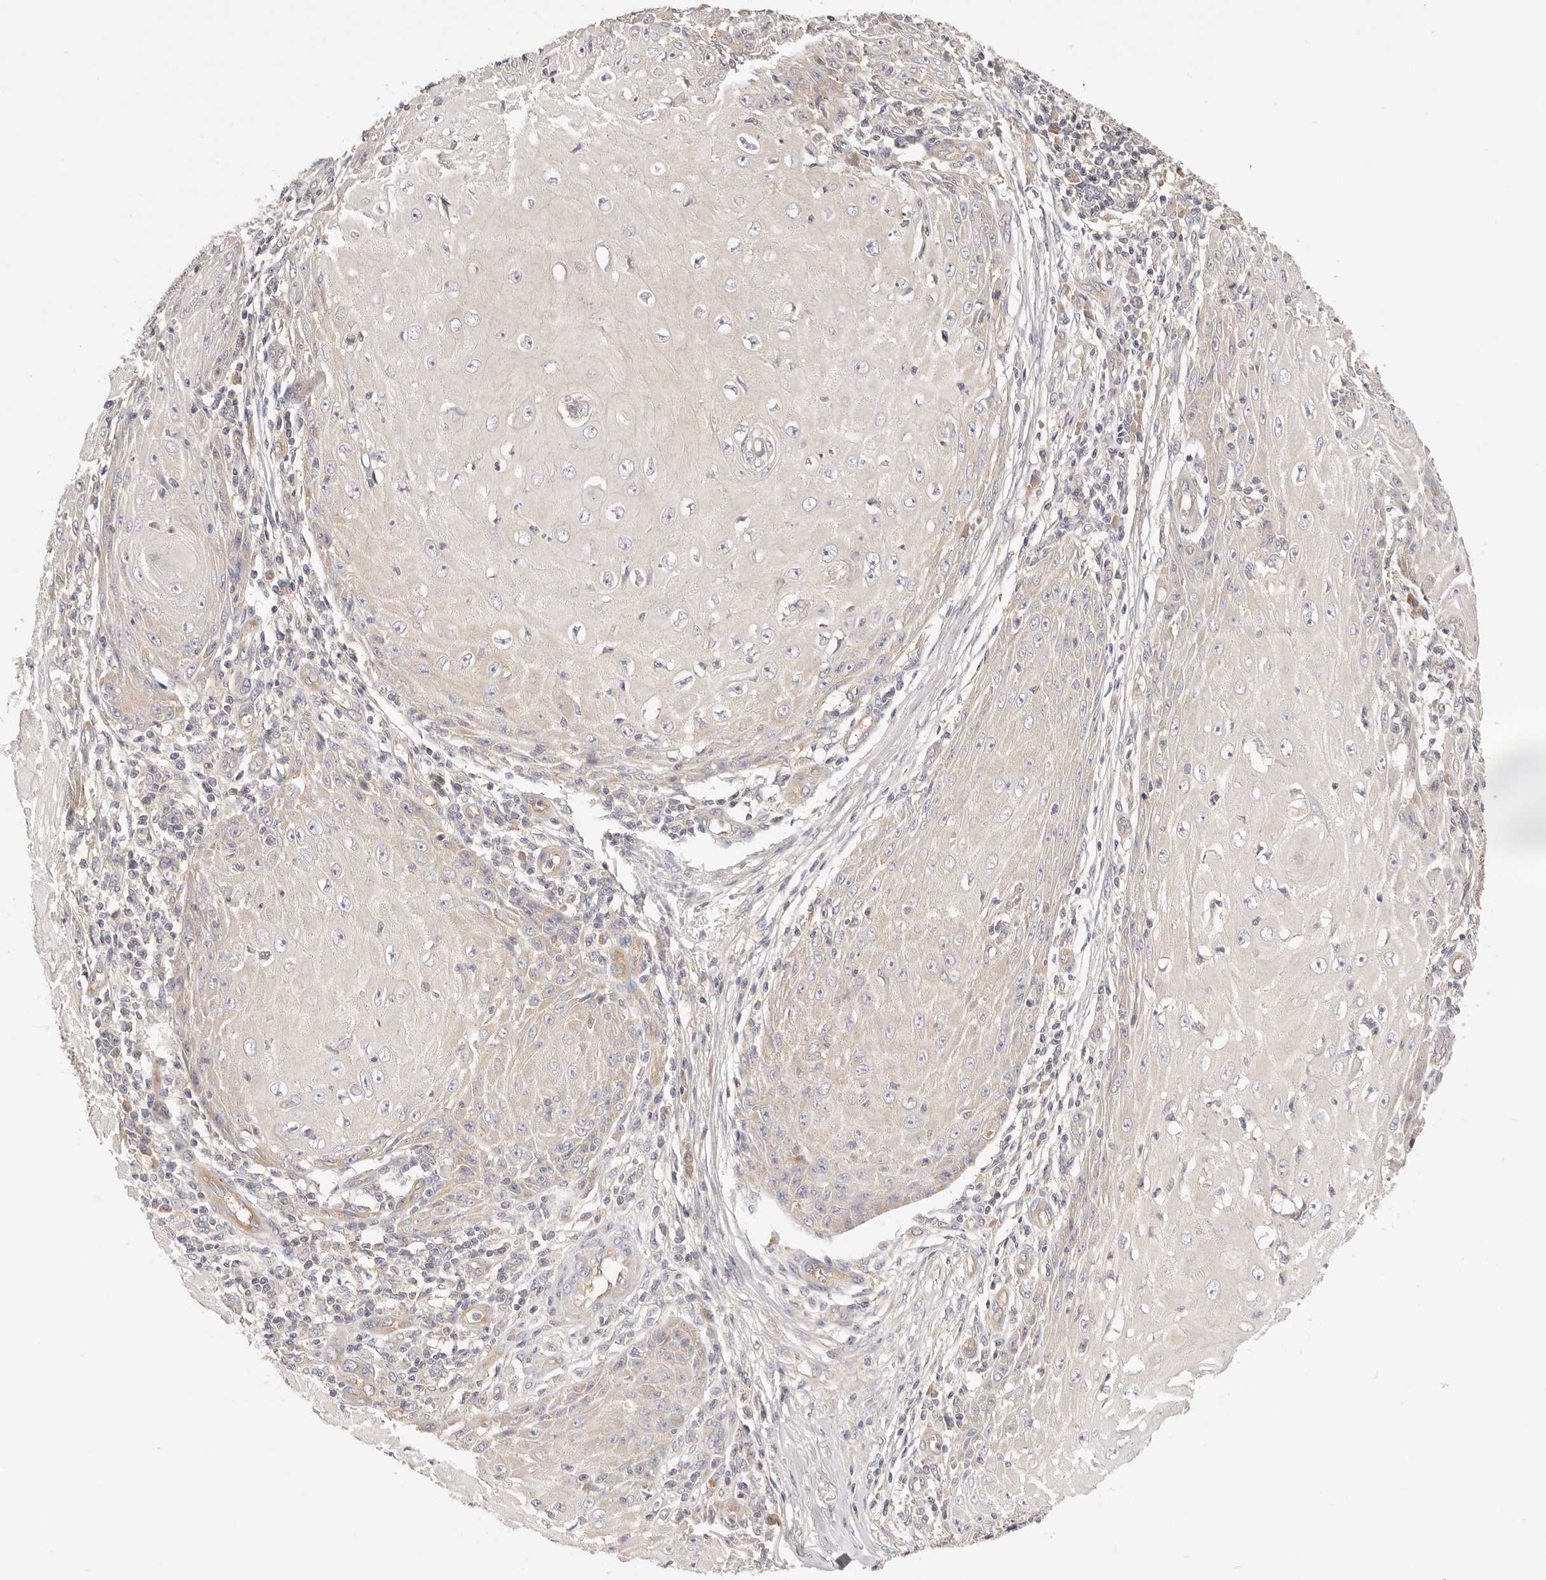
{"staining": {"intensity": "weak", "quantity": "25%-75%", "location": "cytoplasmic/membranous"}, "tissue": "skin cancer", "cell_type": "Tumor cells", "image_type": "cancer", "snomed": [{"axis": "morphology", "description": "Squamous cell carcinoma, NOS"}, {"axis": "topography", "description": "Skin"}], "caption": "Protein expression analysis of squamous cell carcinoma (skin) displays weak cytoplasmic/membranous staining in about 25%-75% of tumor cells. (DAB (3,3'-diaminobenzidine) IHC with brightfield microscopy, high magnification).", "gene": "KCMF1", "patient": {"sex": "female", "age": 73}}